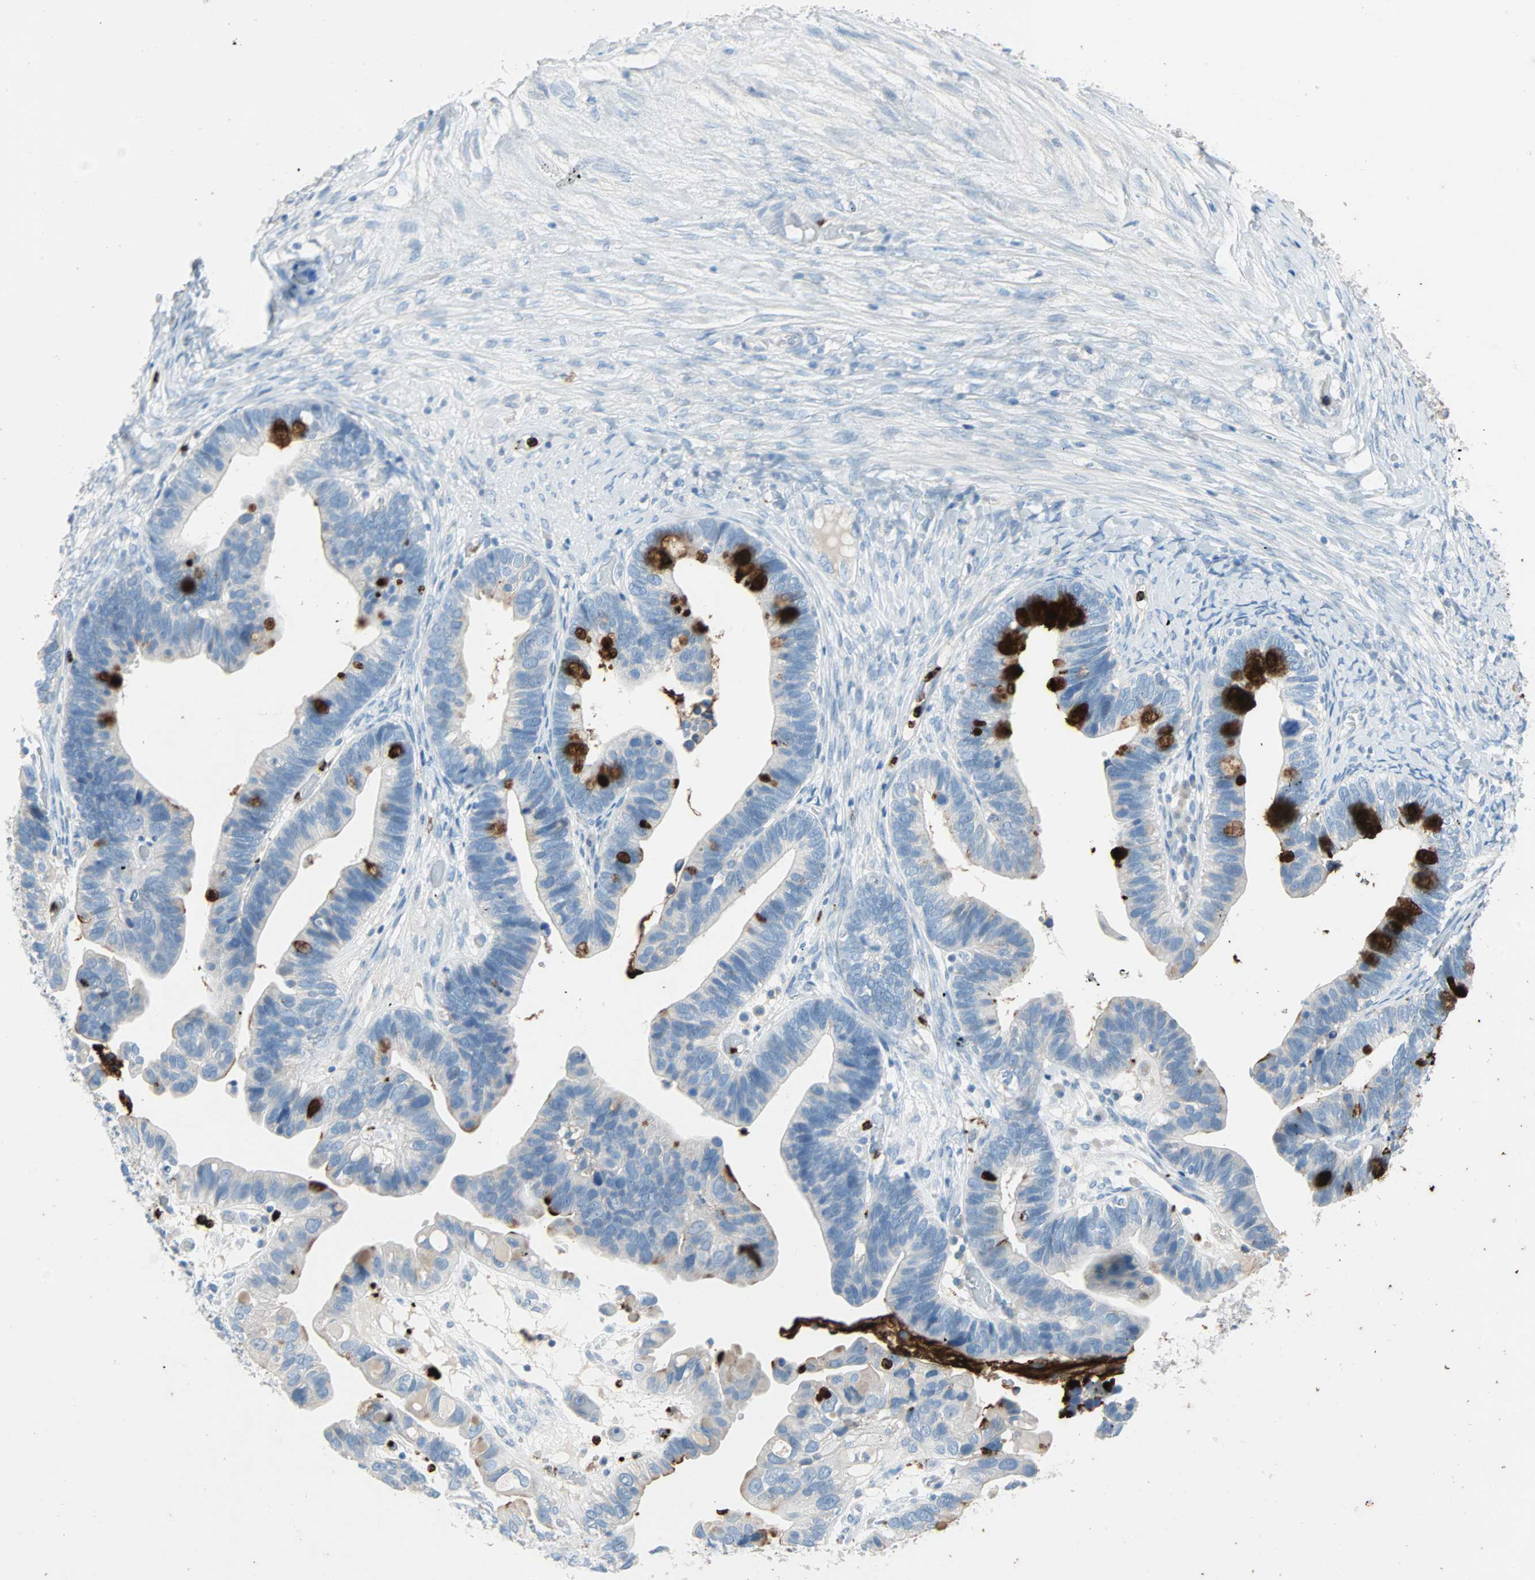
{"staining": {"intensity": "strong", "quantity": "<25%", "location": "cytoplasmic/membranous"}, "tissue": "ovarian cancer", "cell_type": "Tumor cells", "image_type": "cancer", "snomed": [{"axis": "morphology", "description": "Cystadenocarcinoma, serous, NOS"}, {"axis": "topography", "description": "Ovary"}], "caption": "Immunohistochemistry (IHC) photomicrograph of neoplastic tissue: human serous cystadenocarcinoma (ovarian) stained using immunohistochemistry reveals medium levels of strong protein expression localized specifically in the cytoplasmic/membranous of tumor cells, appearing as a cytoplasmic/membranous brown color.", "gene": "CLEC4A", "patient": {"sex": "female", "age": 56}}